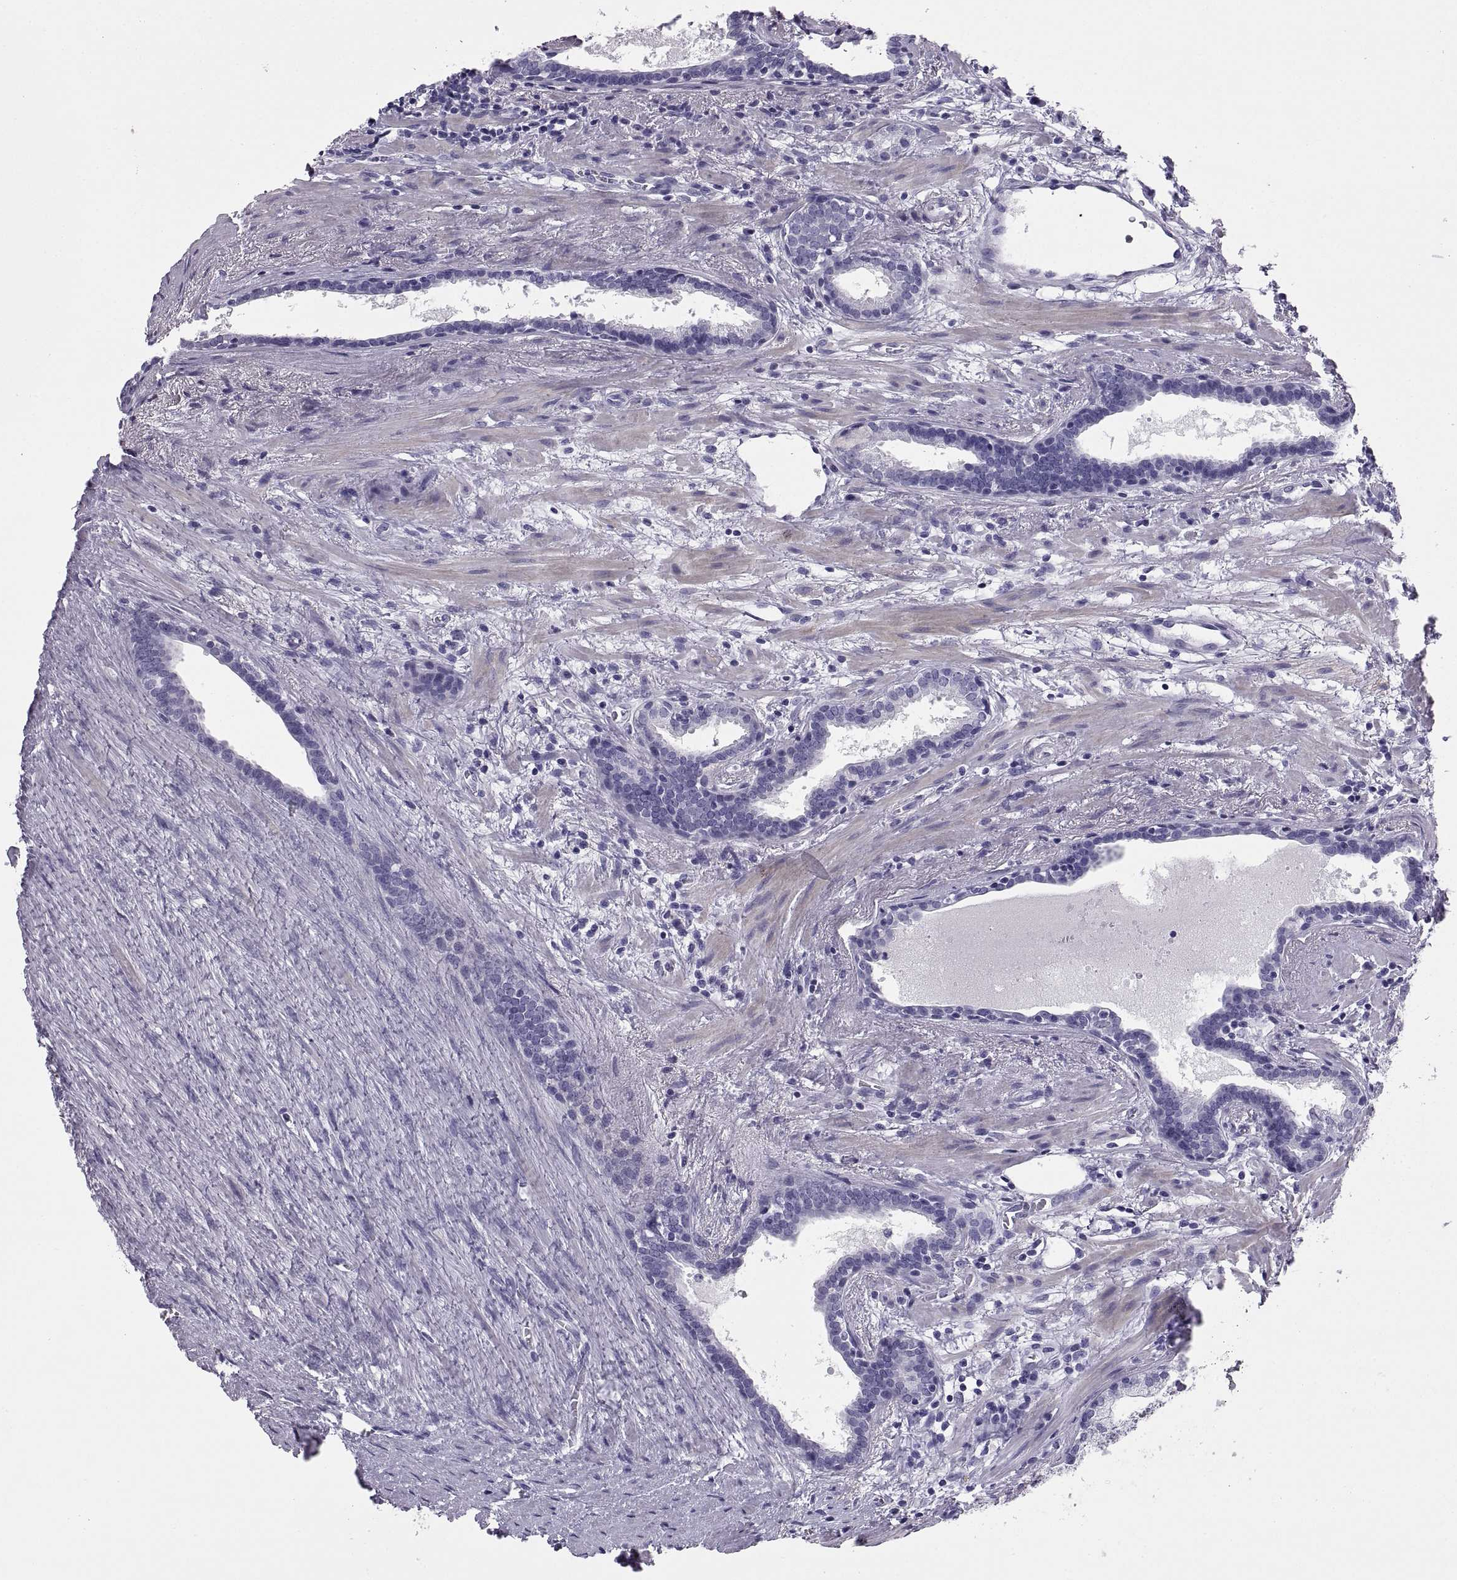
{"staining": {"intensity": "negative", "quantity": "none", "location": "none"}, "tissue": "prostate cancer", "cell_type": "Tumor cells", "image_type": "cancer", "snomed": [{"axis": "morphology", "description": "Adenocarcinoma, NOS"}, {"axis": "topography", "description": "Prostate"}], "caption": "Prostate cancer stained for a protein using immunohistochemistry exhibits no staining tumor cells.", "gene": "RGS20", "patient": {"sex": "male", "age": 66}}